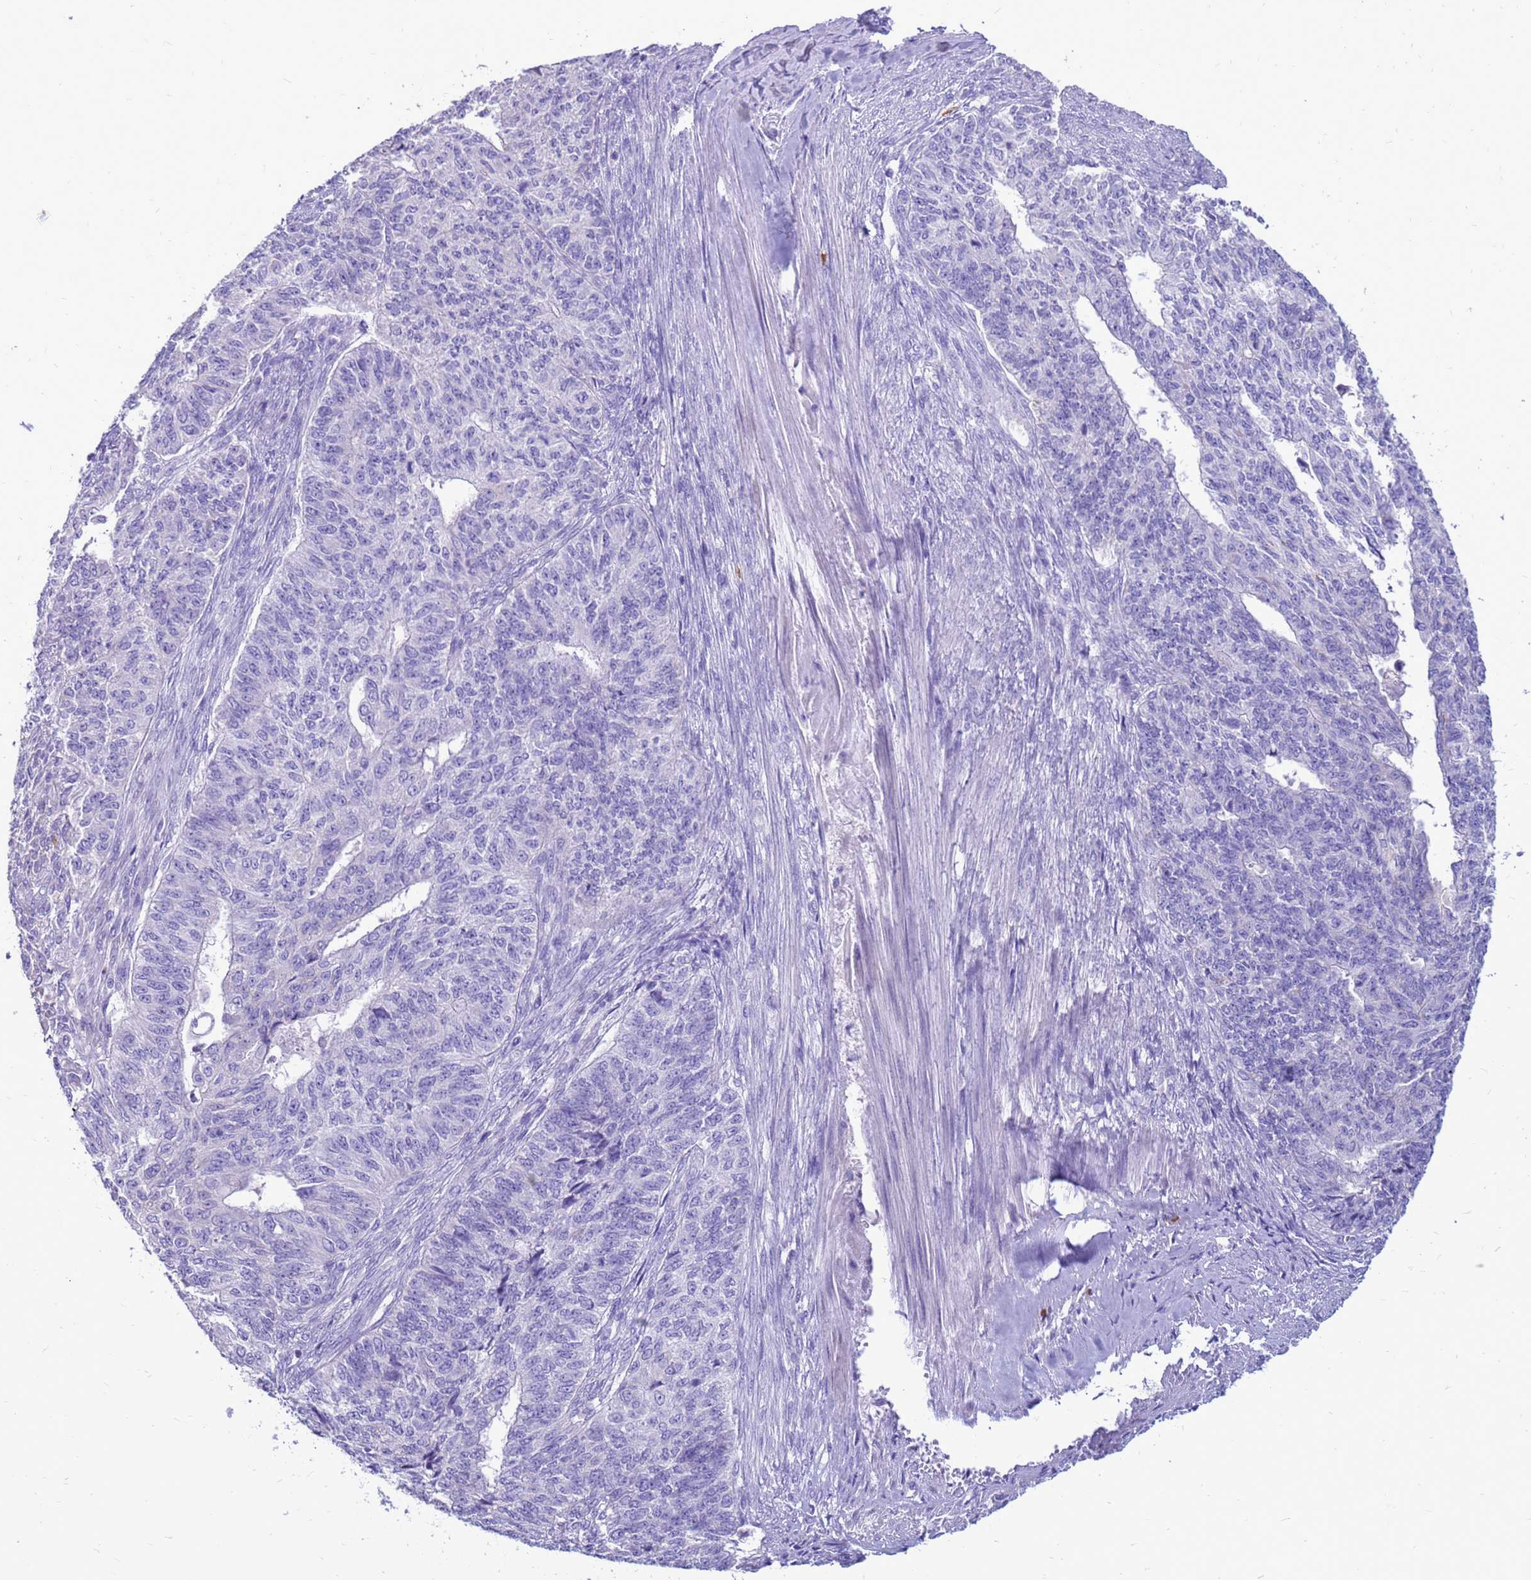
{"staining": {"intensity": "negative", "quantity": "none", "location": "none"}, "tissue": "endometrial cancer", "cell_type": "Tumor cells", "image_type": "cancer", "snomed": [{"axis": "morphology", "description": "Adenocarcinoma, NOS"}, {"axis": "topography", "description": "Endometrium"}], "caption": "Immunohistochemistry micrograph of neoplastic tissue: human endometrial adenocarcinoma stained with DAB displays no significant protein positivity in tumor cells.", "gene": "PDE10A", "patient": {"sex": "female", "age": 32}}